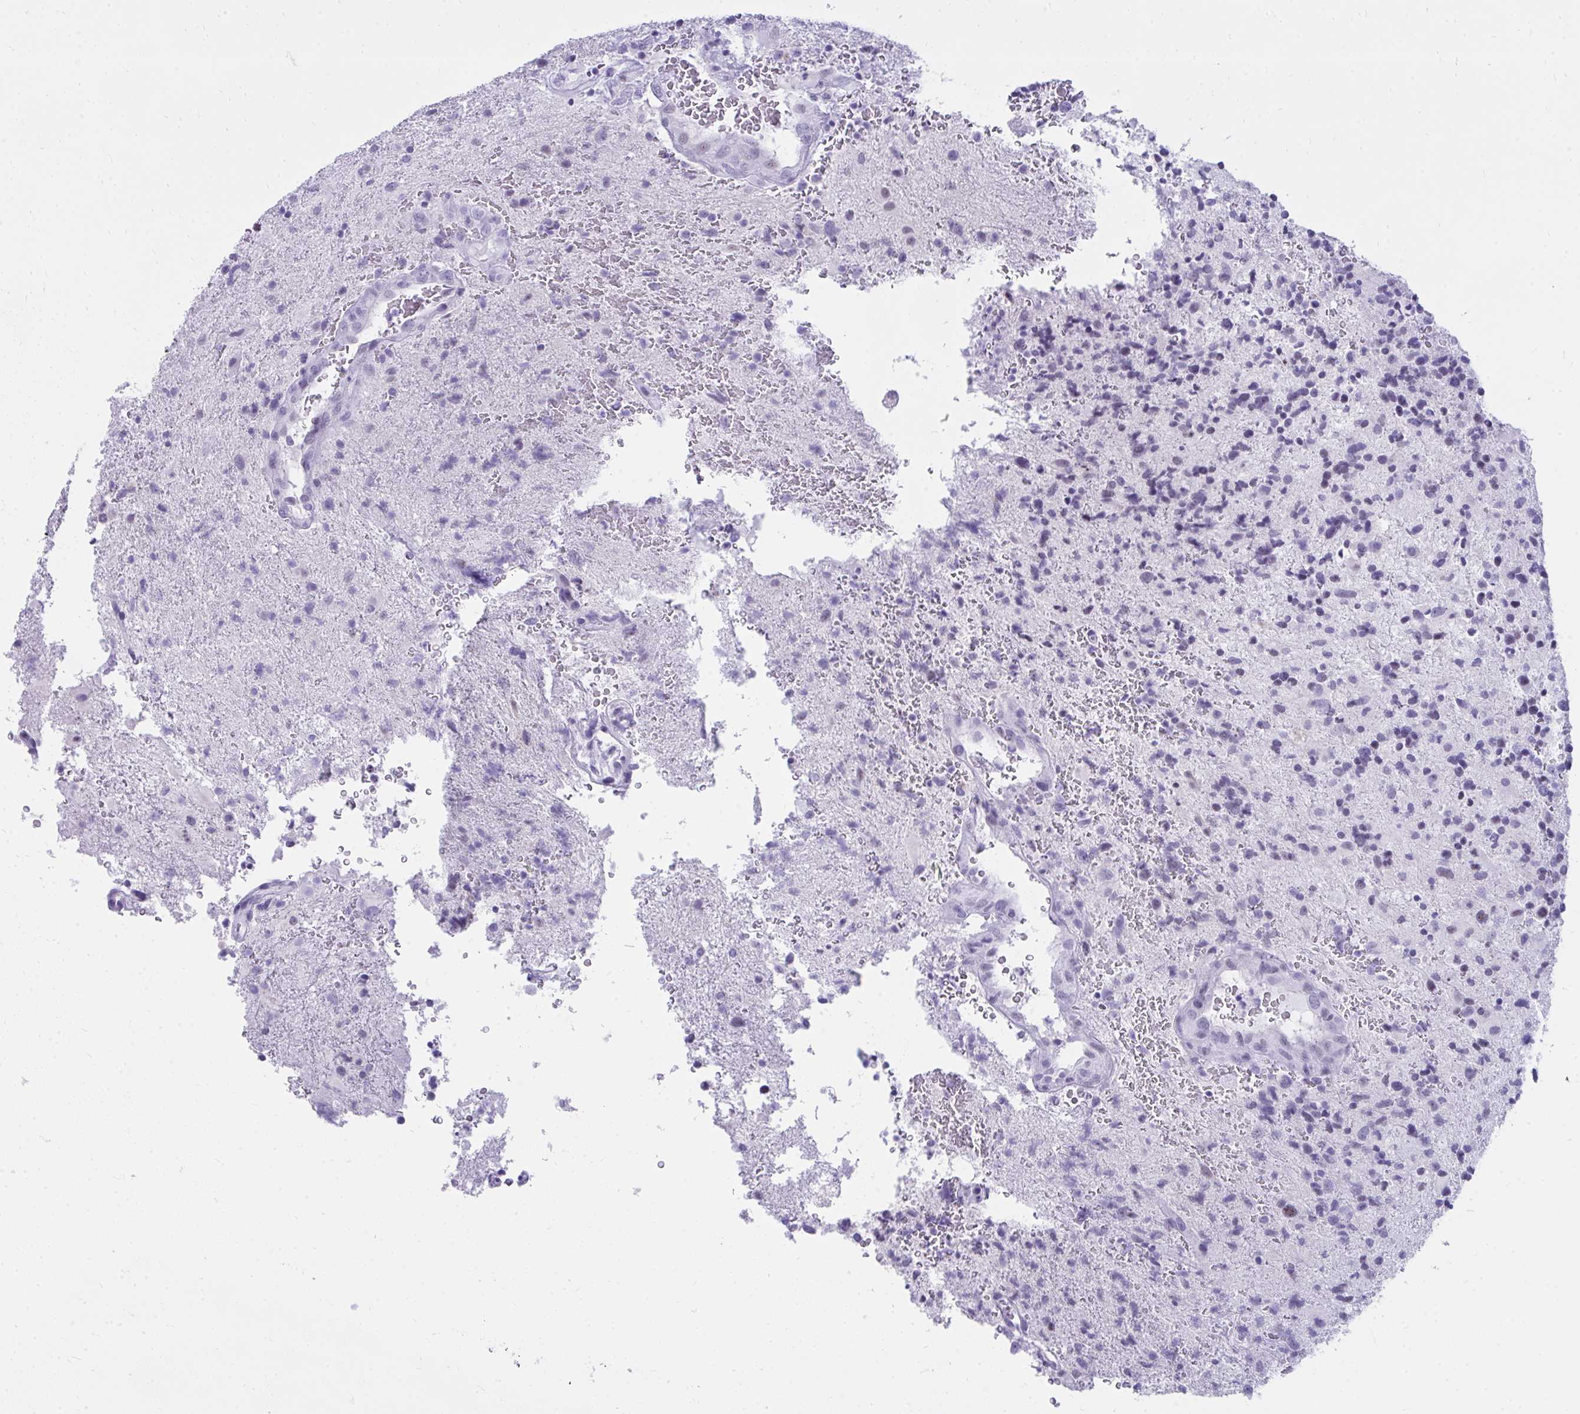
{"staining": {"intensity": "negative", "quantity": "none", "location": "none"}, "tissue": "glioma", "cell_type": "Tumor cells", "image_type": "cancer", "snomed": [{"axis": "morphology", "description": "Glioma, malignant, High grade"}, {"axis": "topography", "description": "Brain"}], "caption": "Protein analysis of glioma shows no significant positivity in tumor cells.", "gene": "OR5F1", "patient": {"sex": "male", "age": 53}}